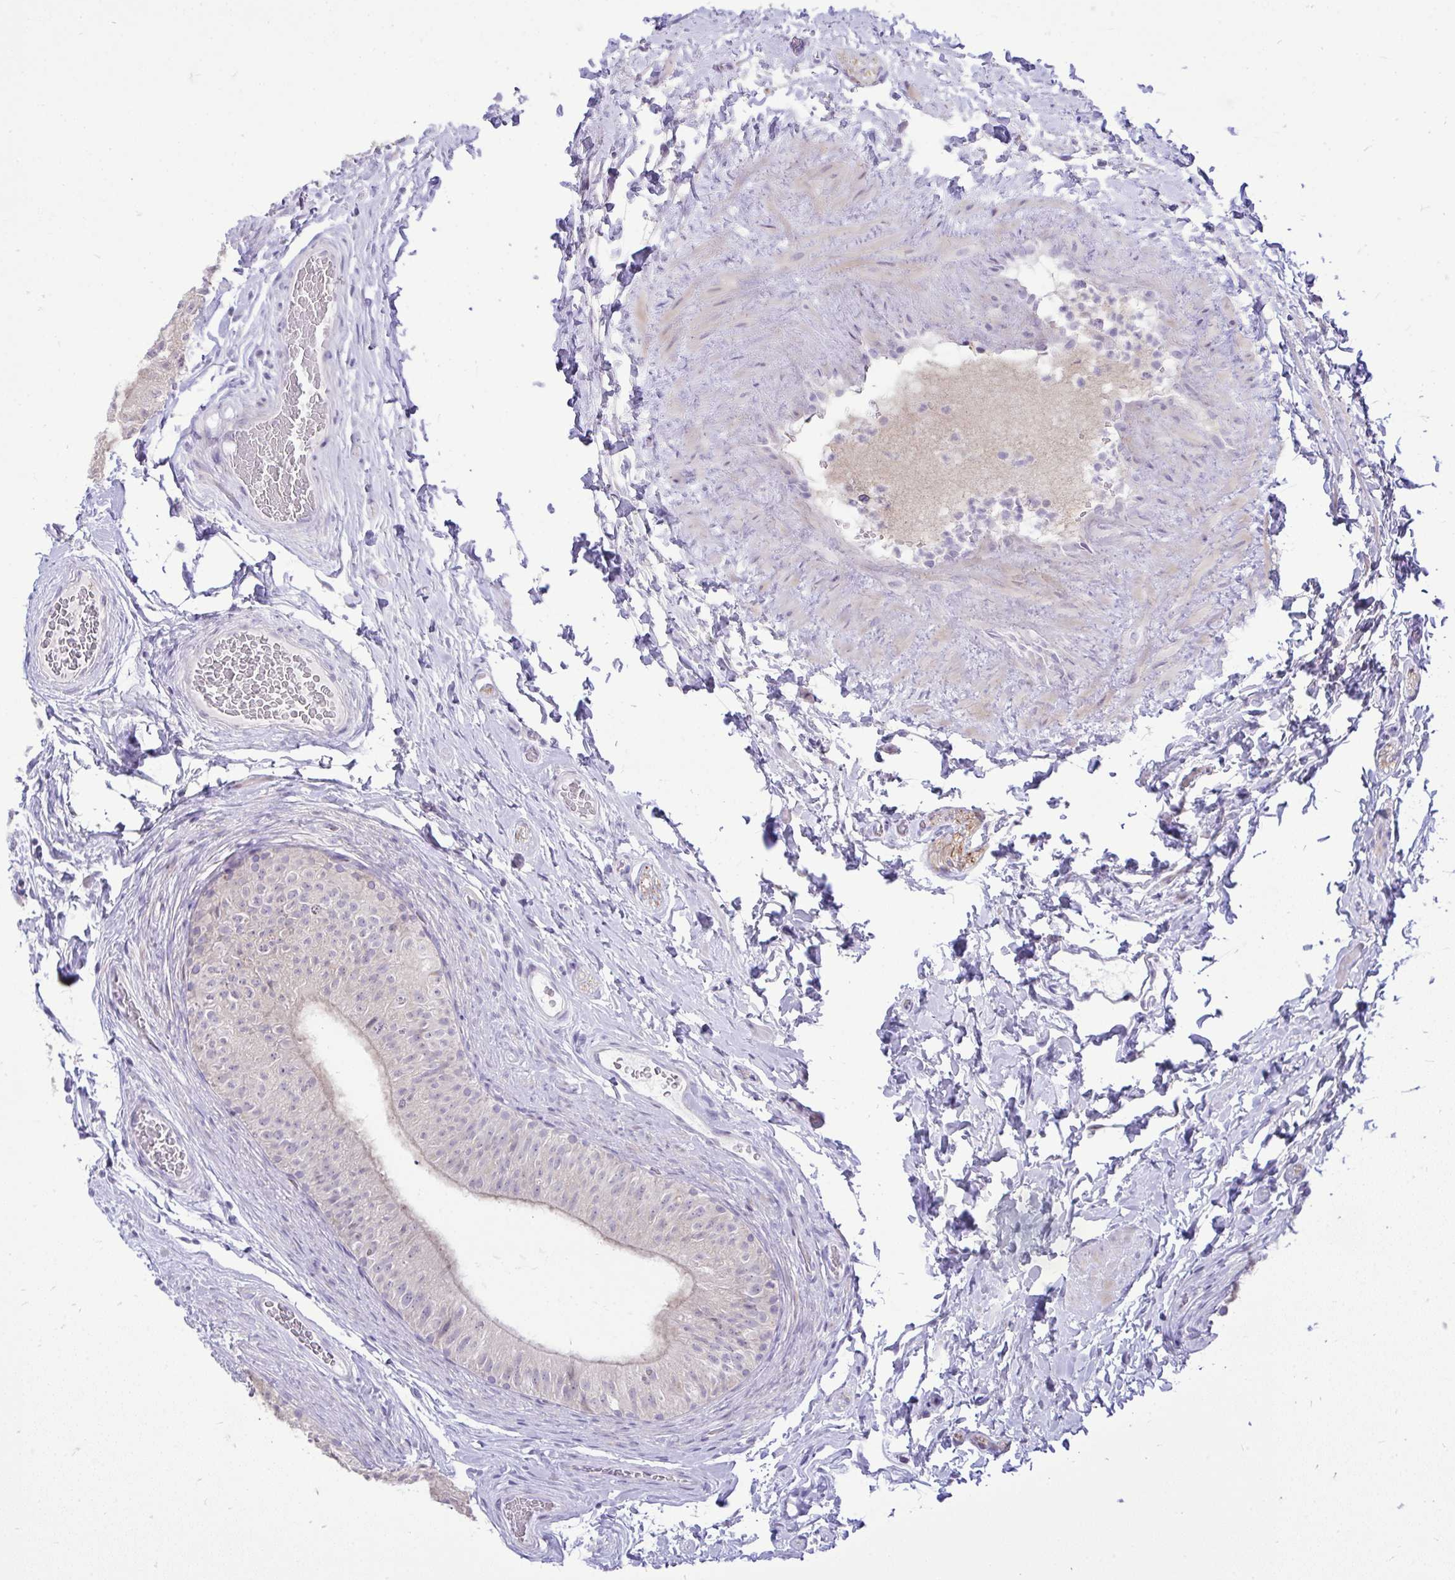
{"staining": {"intensity": "weak", "quantity": "<25%", "location": "cytoplasmic/membranous"}, "tissue": "epididymis", "cell_type": "Glandular cells", "image_type": "normal", "snomed": [{"axis": "morphology", "description": "Normal tissue, NOS"}, {"axis": "topography", "description": "Epididymis, spermatic cord, NOS"}, {"axis": "topography", "description": "Epididymis"}], "caption": "Human epididymis stained for a protein using immunohistochemistry exhibits no expression in glandular cells.", "gene": "OR8D1", "patient": {"sex": "male", "age": 31}}